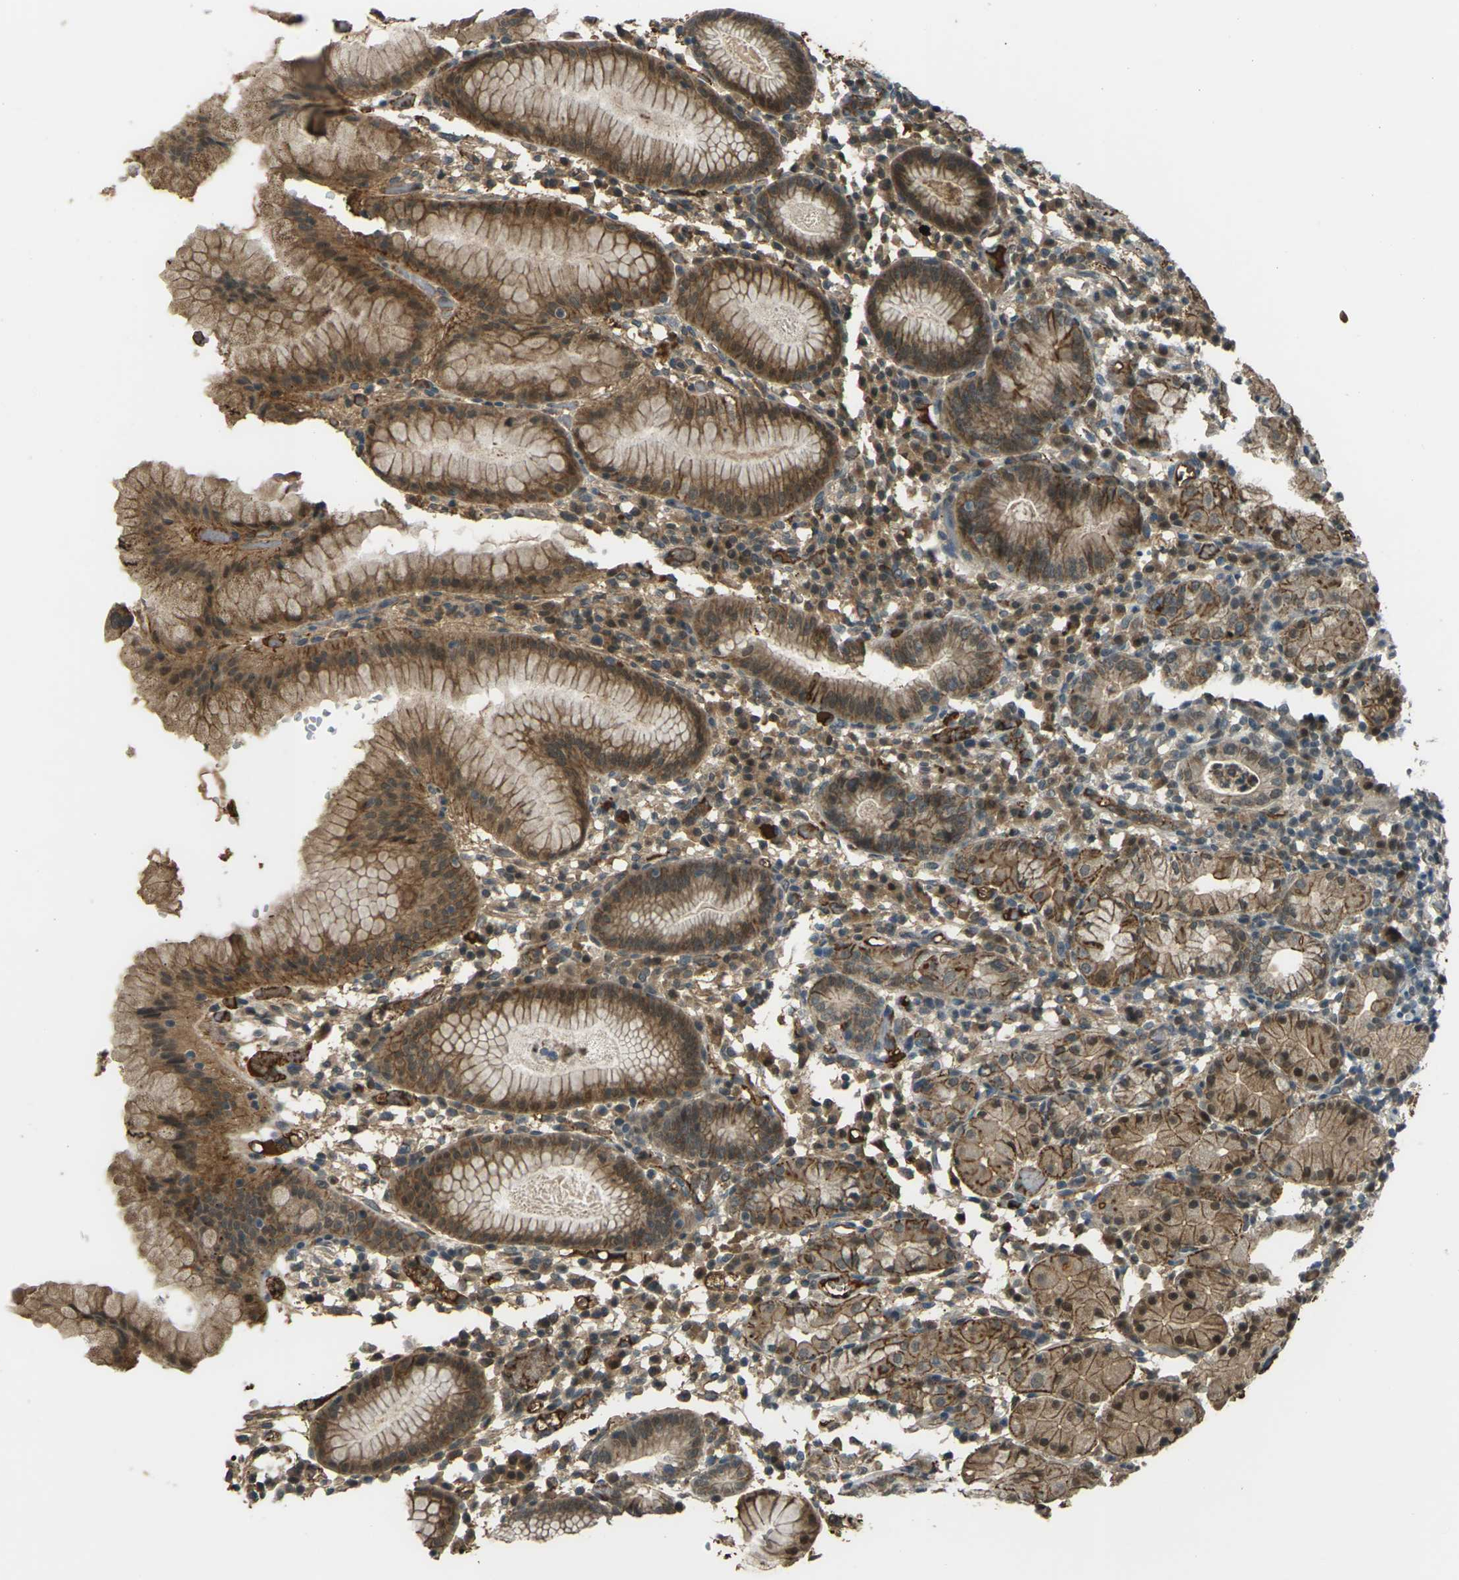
{"staining": {"intensity": "moderate", "quantity": ">75%", "location": "cytoplasmic/membranous"}, "tissue": "stomach", "cell_type": "Glandular cells", "image_type": "normal", "snomed": [{"axis": "morphology", "description": "Normal tissue, NOS"}, {"axis": "topography", "description": "Stomach"}, {"axis": "topography", "description": "Stomach, lower"}], "caption": "Moderate cytoplasmic/membranous positivity is present in approximately >75% of glandular cells in benign stomach. The staining is performed using DAB brown chromogen to label protein expression. The nuclei are counter-stained blue using hematoxylin.", "gene": "CYP1B1", "patient": {"sex": "female", "age": 75}}